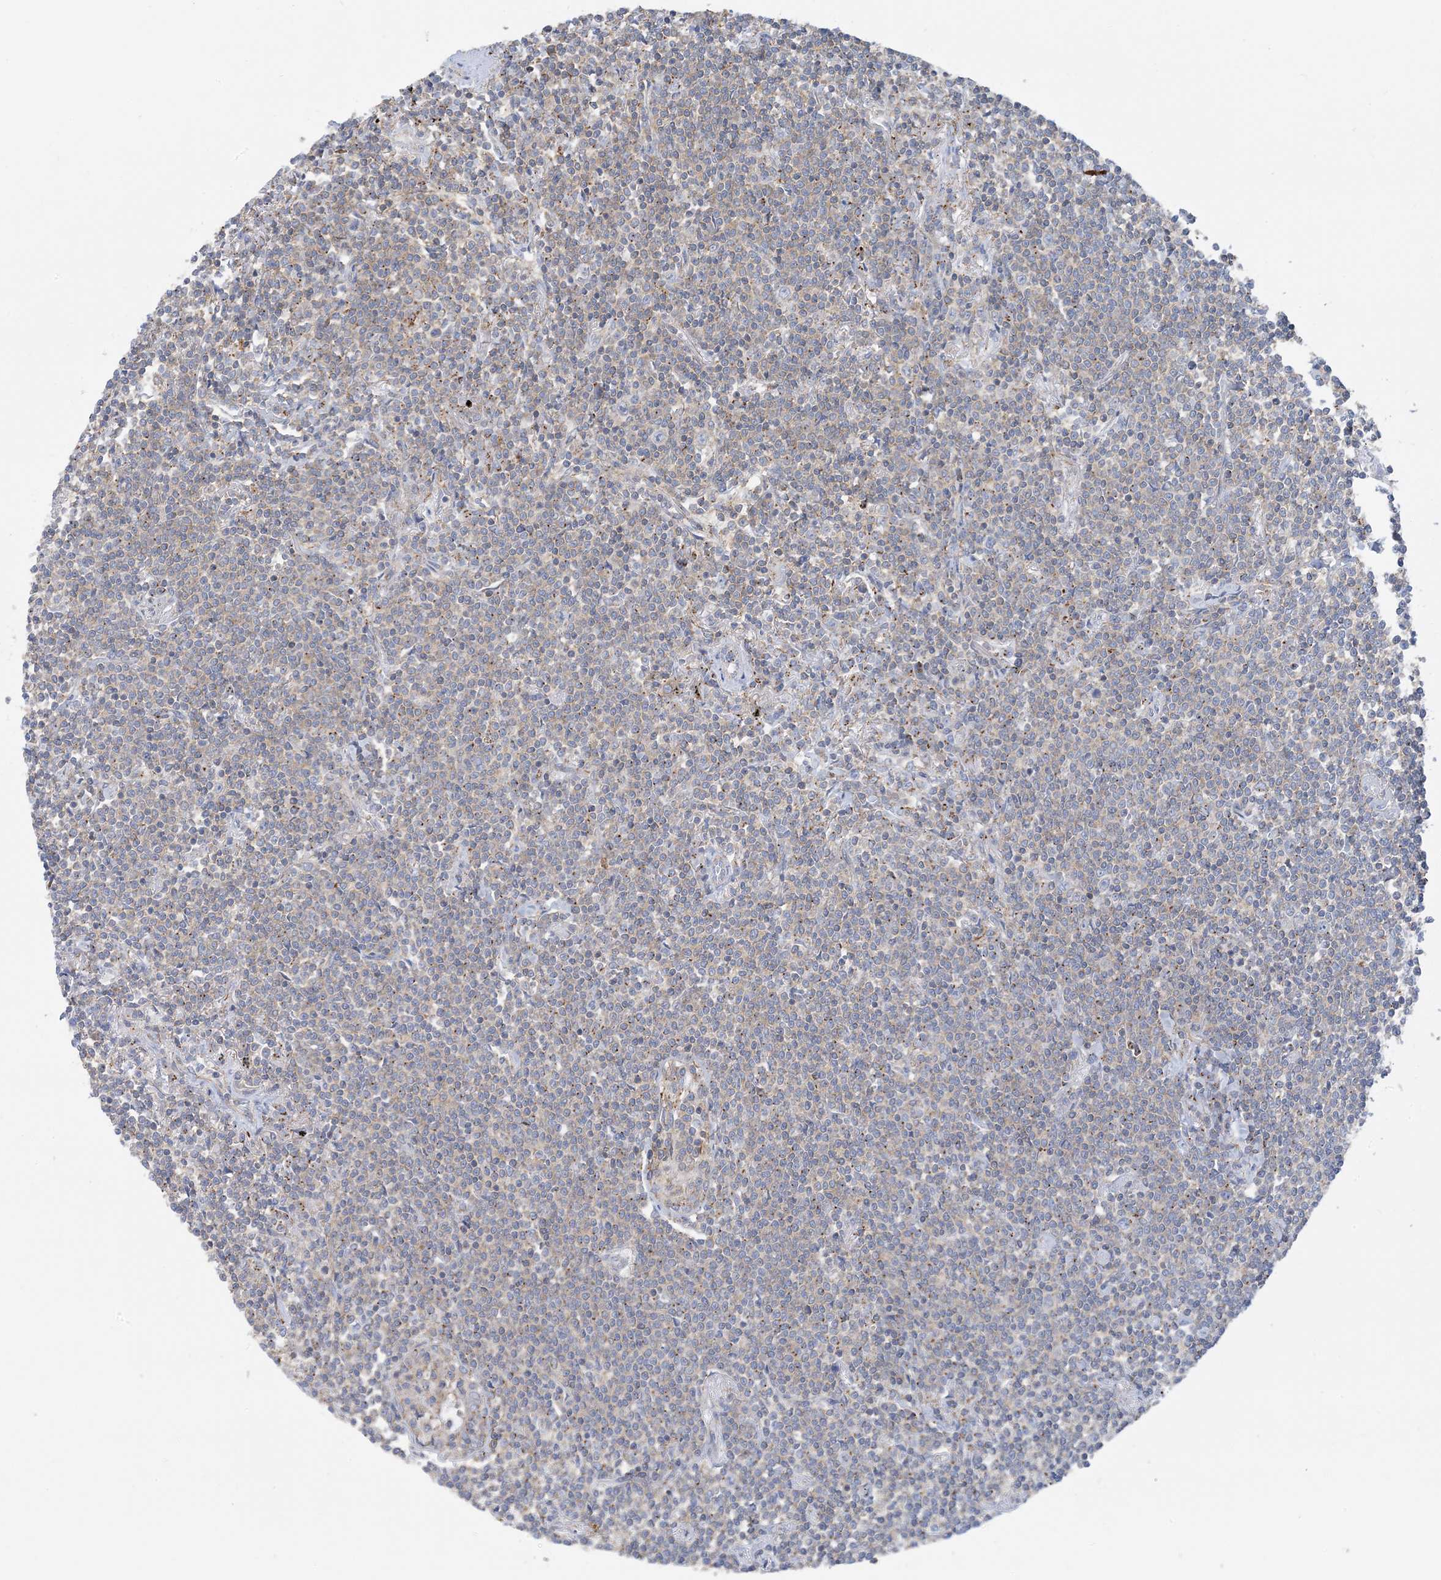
{"staining": {"intensity": "weak", "quantity": "25%-75%", "location": "cytoplasmic/membranous"}, "tissue": "lymphoma", "cell_type": "Tumor cells", "image_type": "cancer", "snomed": [{"axis": "morphology", "description": "Malignant lymphoma, non-Hodgkin's type, Low grade"}, {"axis": "topography", "description": "Lung"}], "caption": "Human lymphoma stained with a protein marker shows weak staining in tumor cells.", "gene": "CALHM5", "patient": {"sex": "female", "age": 71}}